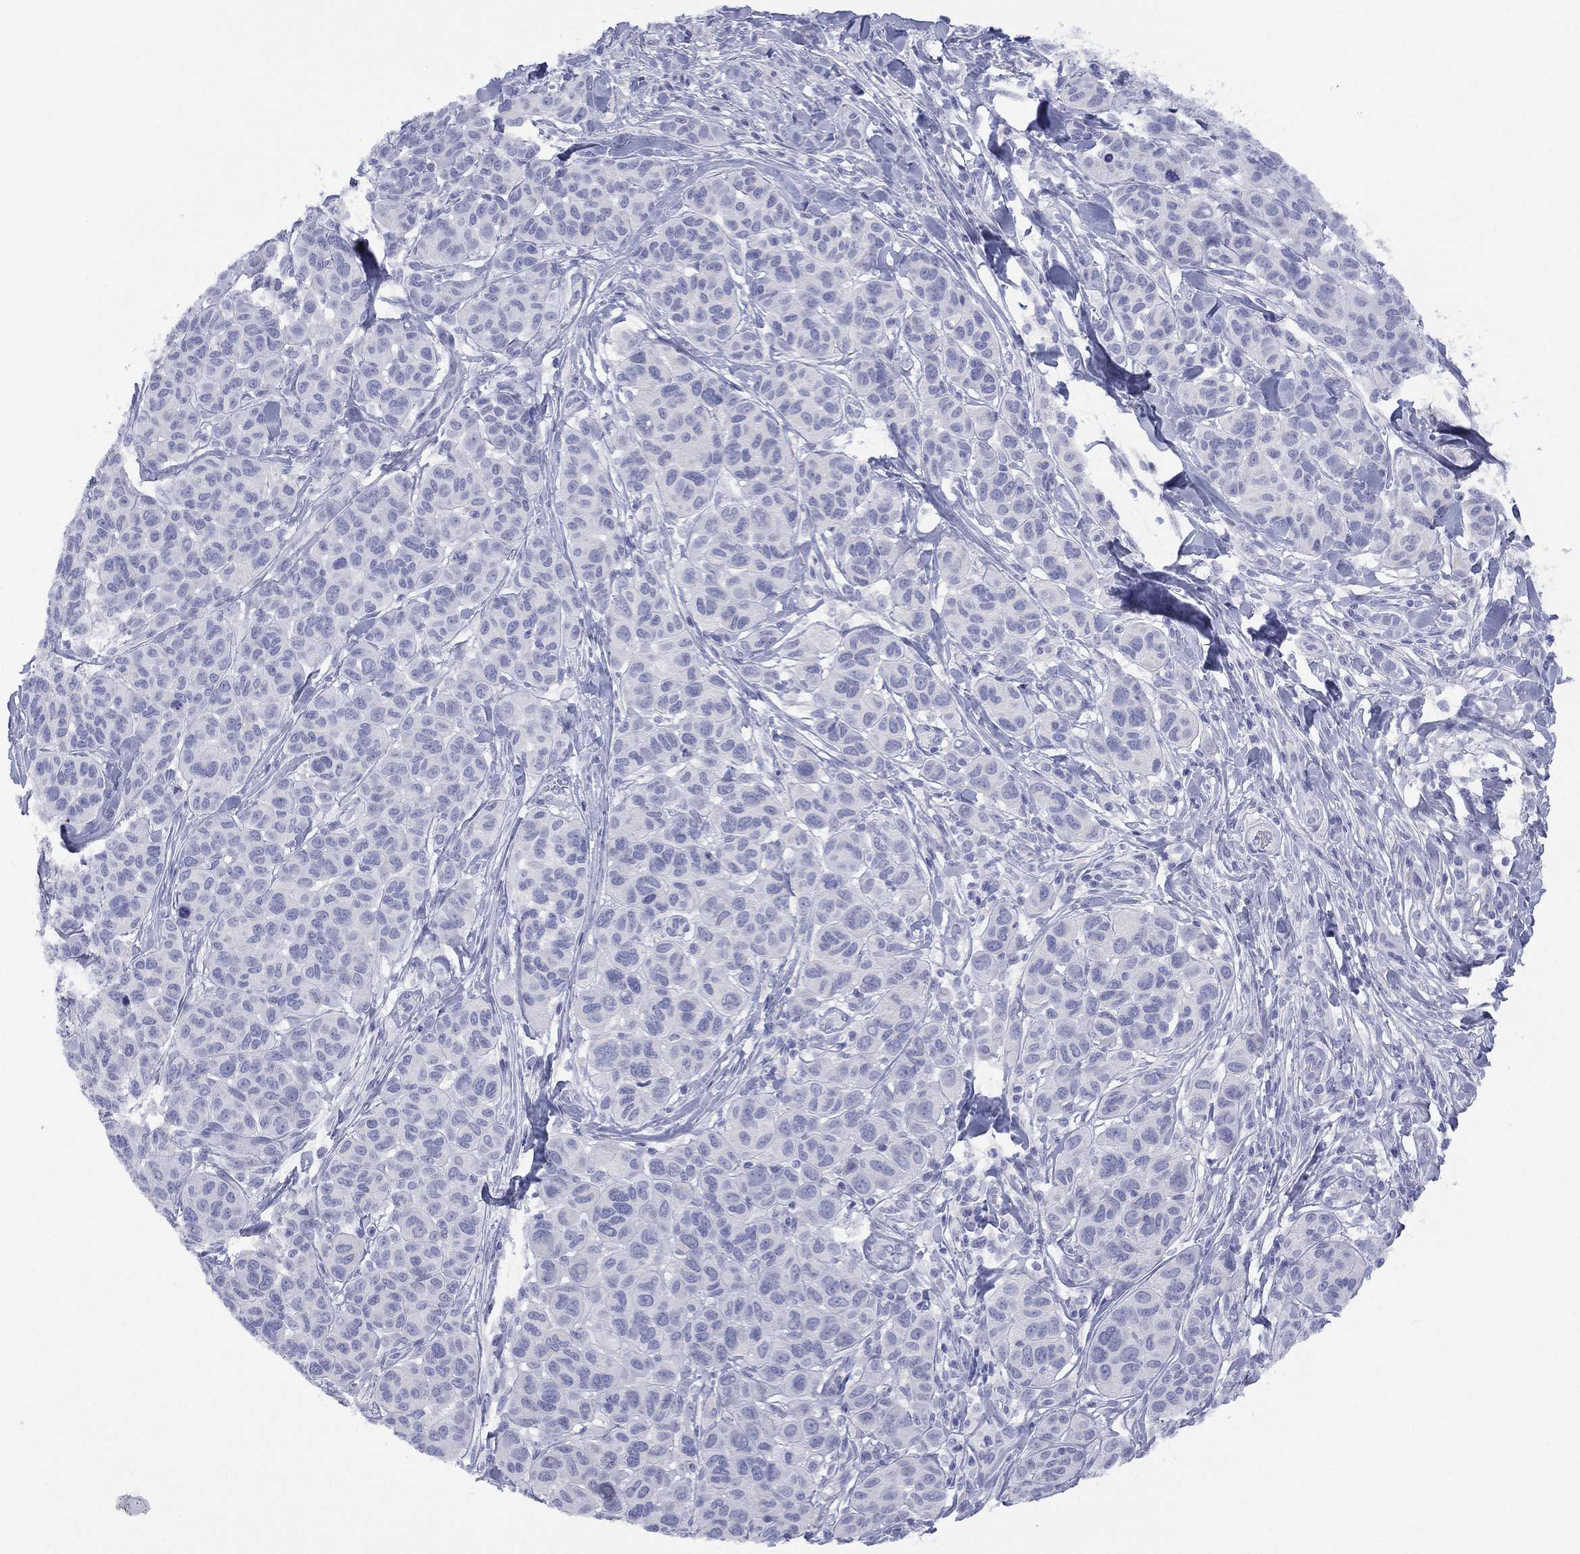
{"staining": {"intensity": "negative", "quantity": "none", "location": "none"}, "tissue": "melanoma", "cell_type": "Tumor cells", "image_type": "cancer", "snomed": [{"axis": "morphology", "description": "Malignant melanoma, NOS"}, {"axis": "topography", "description": "Skin"}], "caption": "Protein analysis of malignant melanoma displays no significant positivity in tumor cells.", "gene": "CYP2D6", "patient": {"sex": "male", "age": 79}}